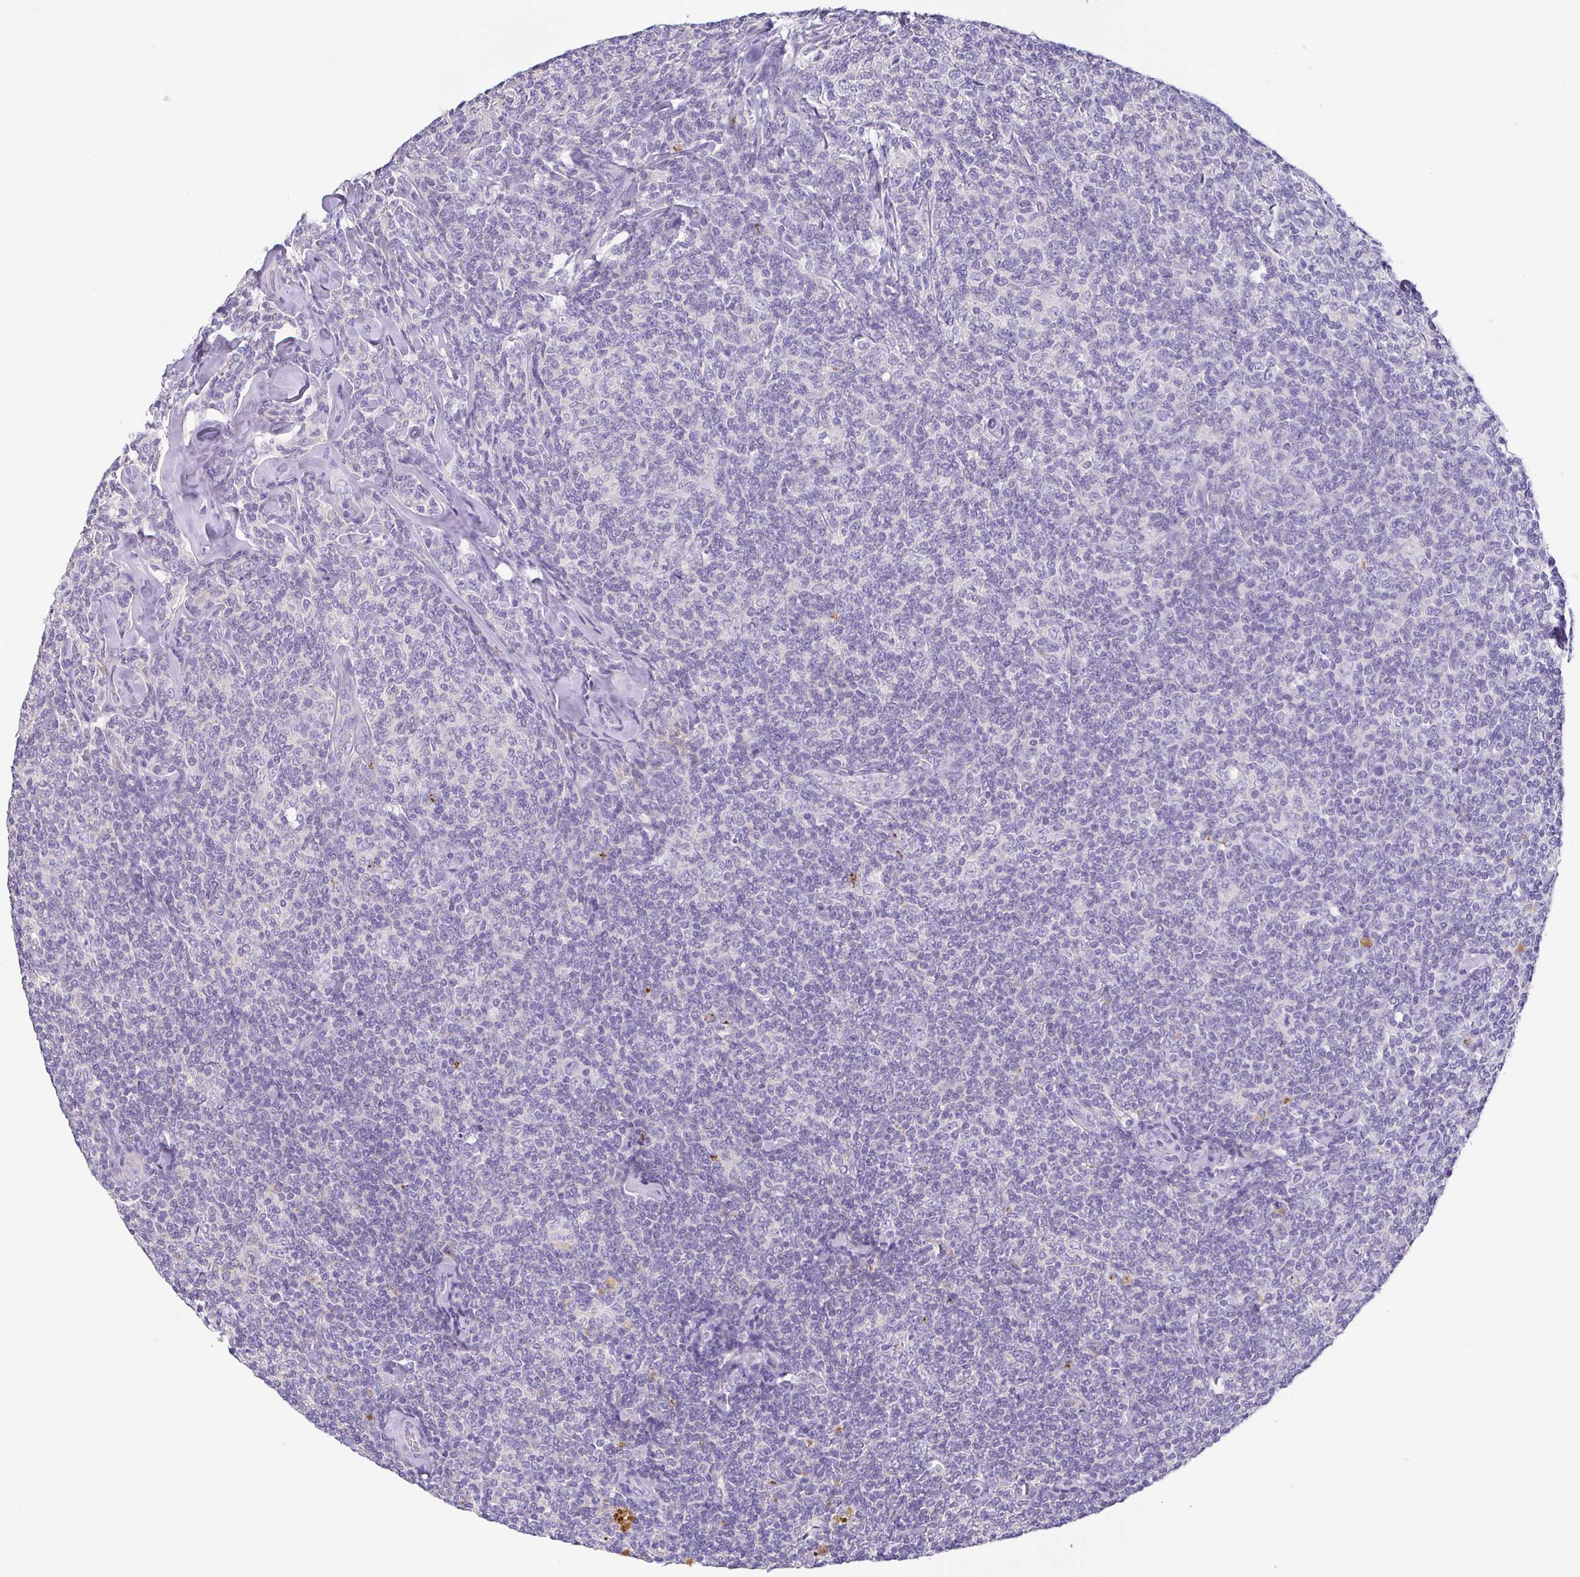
{"staining": {"intensity": "negative", "quantity": "none", "location": "none"}, "tissue": "lymphoma", "cell_type": "Tumor cells", "image_type": "cancer", "snomed": [{"axis": "morphology", "description": "Malignant lymphoma, non-Hodgkin's type, Low grade"}, {"axis": "topography", "description": "Lymph node"}], "caption": "Immunohistochemistry (IHC) histopathology image of human malignant lymphoma, non-Hodgkin's type (low-grade) stained for a protein (brown), which demonstrates no expression in tumor cells.", "gene": "PKDREJ", "patient": {"sex": "female", "age": 56}}